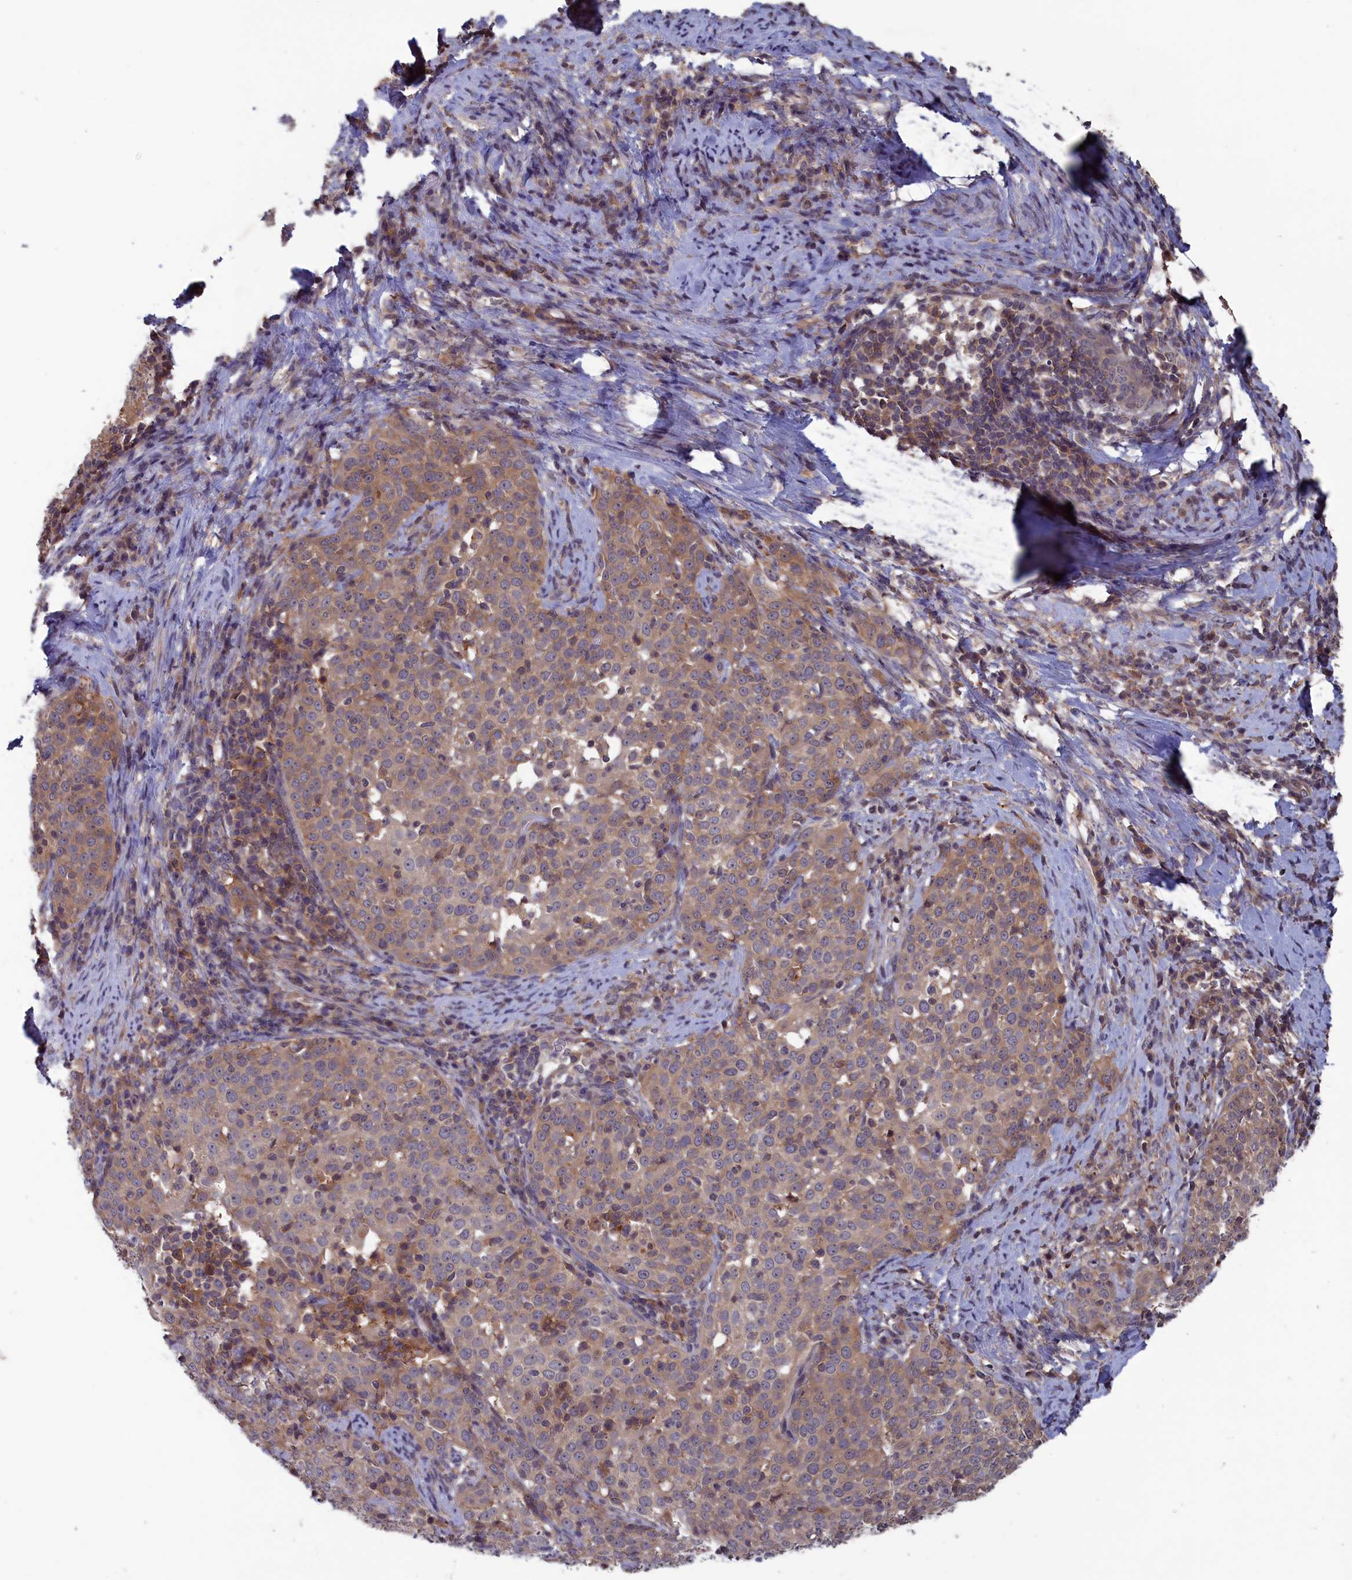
{"staining": {"intensity": "weak", "quantity": ">75%", "location": "cytoplasmic/membranous"}, "tissue": "cervical cancer", "cell_type": "Tumor cells", "image_type": "cancer", "snomed": [{"axis": "morphology", "description": "Squamous cell carcinoma, NOS"}, {"axis": "topography", "description": "Cervix"}], "caption": "Protein staining of cervical cancer tissue exhibits weak cytoplasmic/membranous expression in about >75% of tumor cells.", "gene": "CACTIN", "patient": {"sex": "female", "age": 57}}